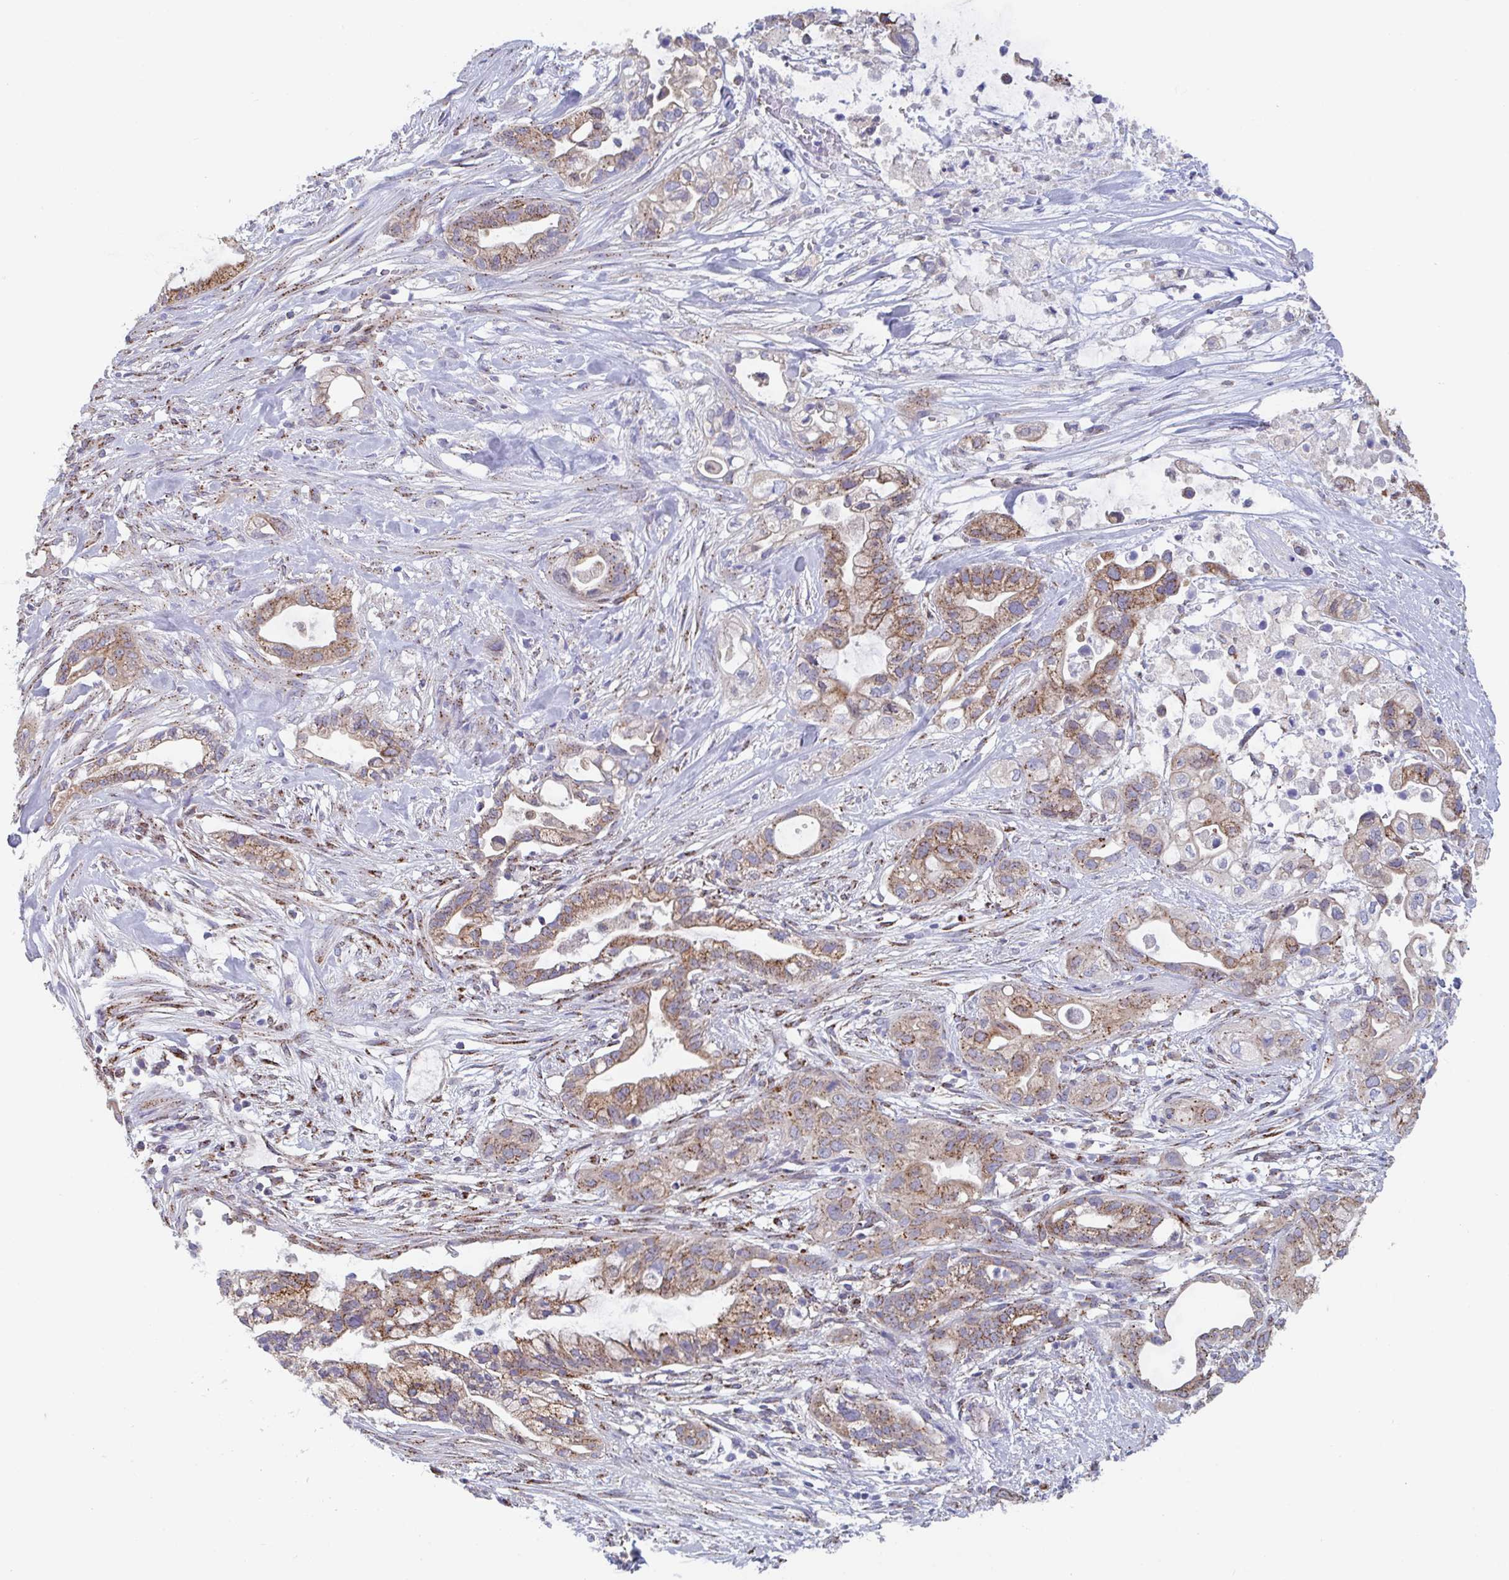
{"staining": {"intensity": "moderate", "quantity": ">75%", "location": "cytoplasmic/membranous"}, "tissue": "pancreatic cancer", "cell_type": "Tumor cells", "image_type": "cancer", "snomed": [{"axis": "morphology", "description": "Adenocarcinoma, NOS"}, {"axis": "topography", "description": "Pancreas"}], "caption": "A medium amount of moderate cytoplasmic/membranous expression is appreciated in about >75% of tumor cells in pancreatic cancer (adenocarcinoma) tissue. (Stains: DAB (3,3'-diaminobenzidine) in brown, nuclei in blue, Microscopy: brightfield microscopy at high magnification).", "gene": "PROSER3", "patient": {"sex": "male", "age": 44}}